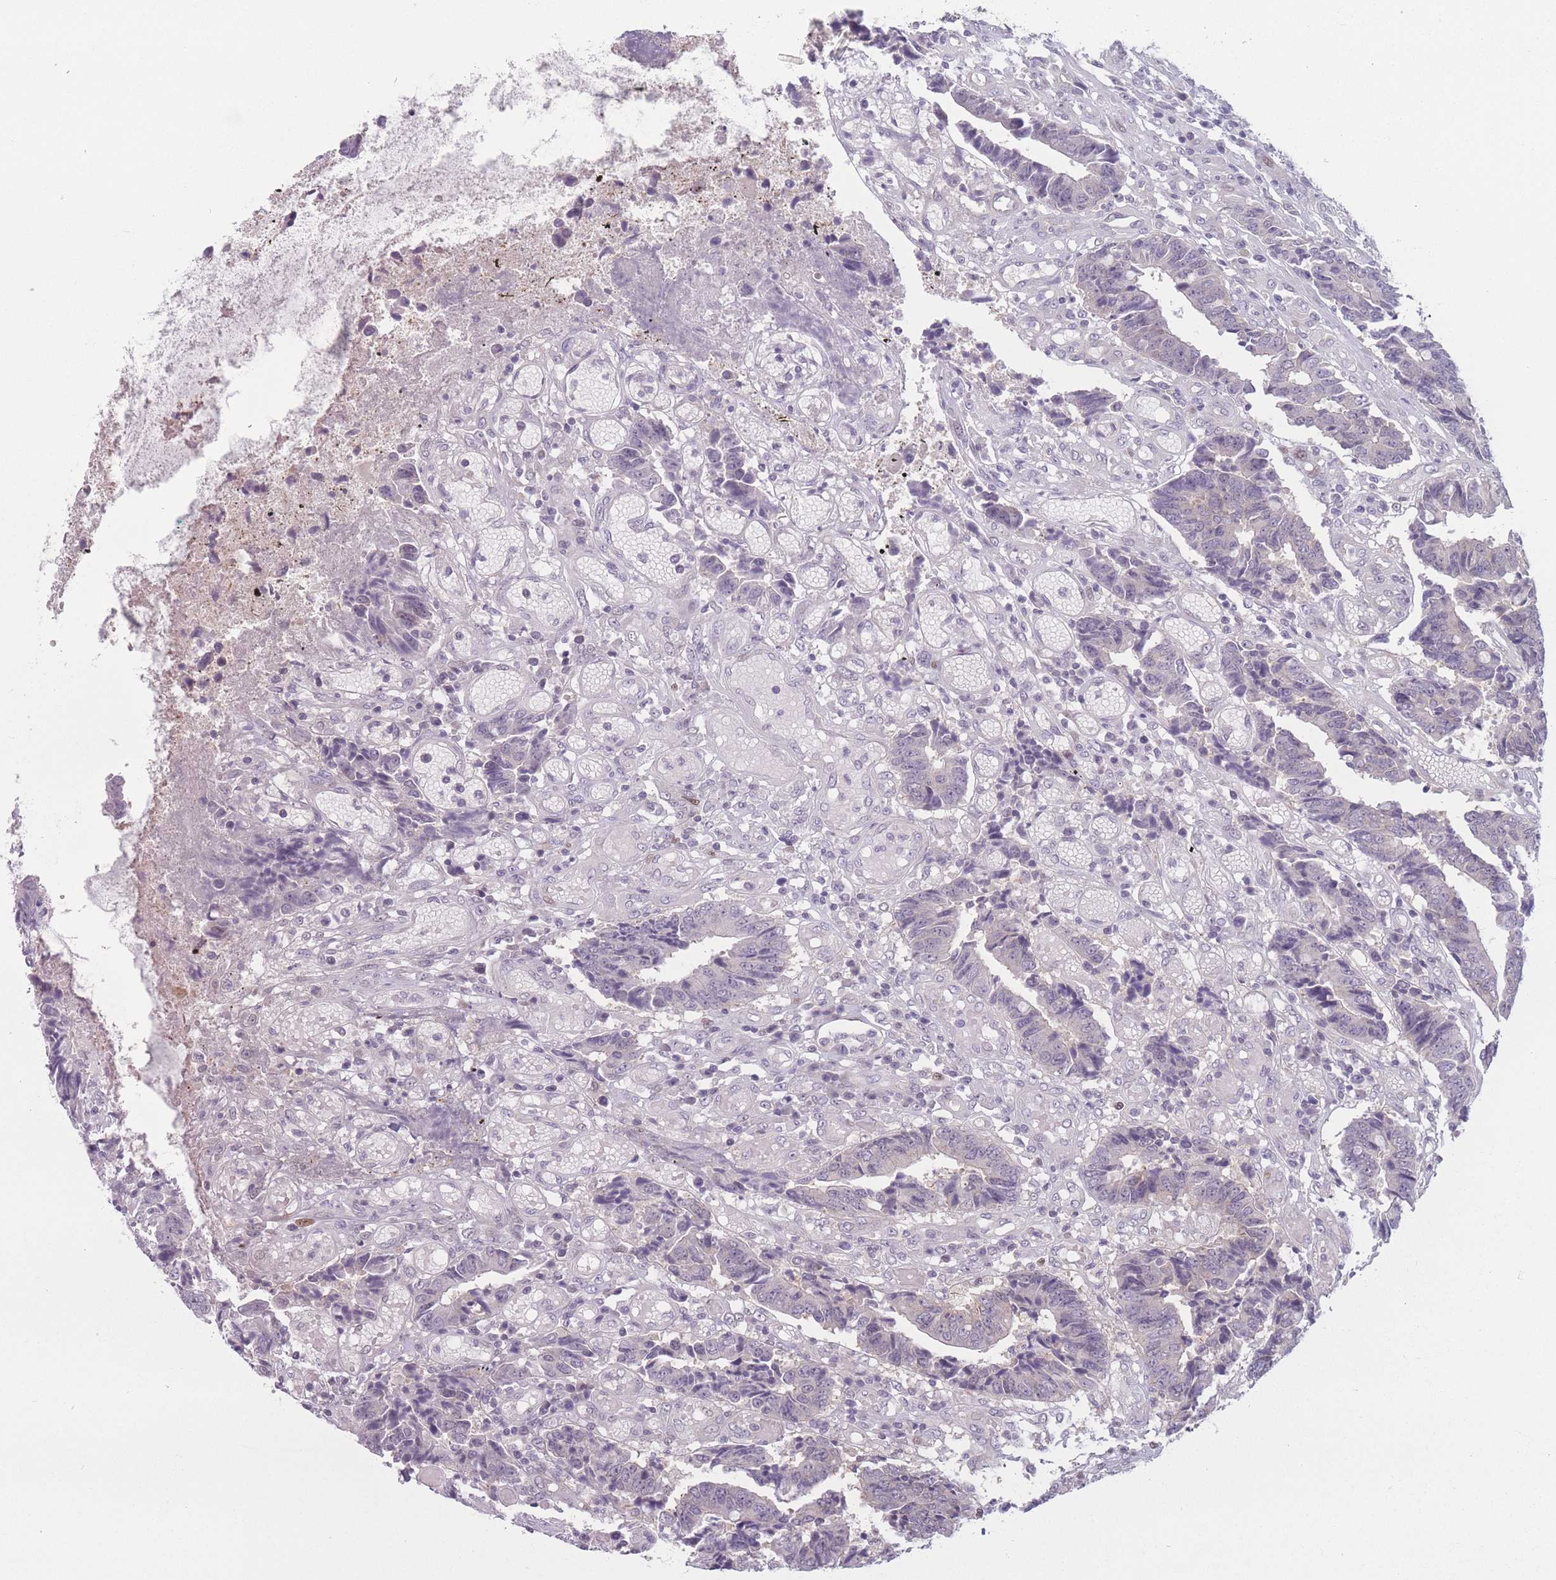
{"staining": {"intensity": "negative", "quantity": "none", "location": "none"}, "tissue": "colorectal cancer", "cell_type": "Tumor cells", "image_type": "cancer", "snomed": [{"axis": "morphology", "description": "Adenocarcinoma, NOS"}, {"axis": "topography", "description": "Rectum"}], "caption": "The immunohistochemistry photomicrograph has no significant expression in tumor cells of colorectal cancer tissue. Nuclei are stained in blue.", "gene": "ZNF439", "patient": {"sex": "male", "age": 84}}